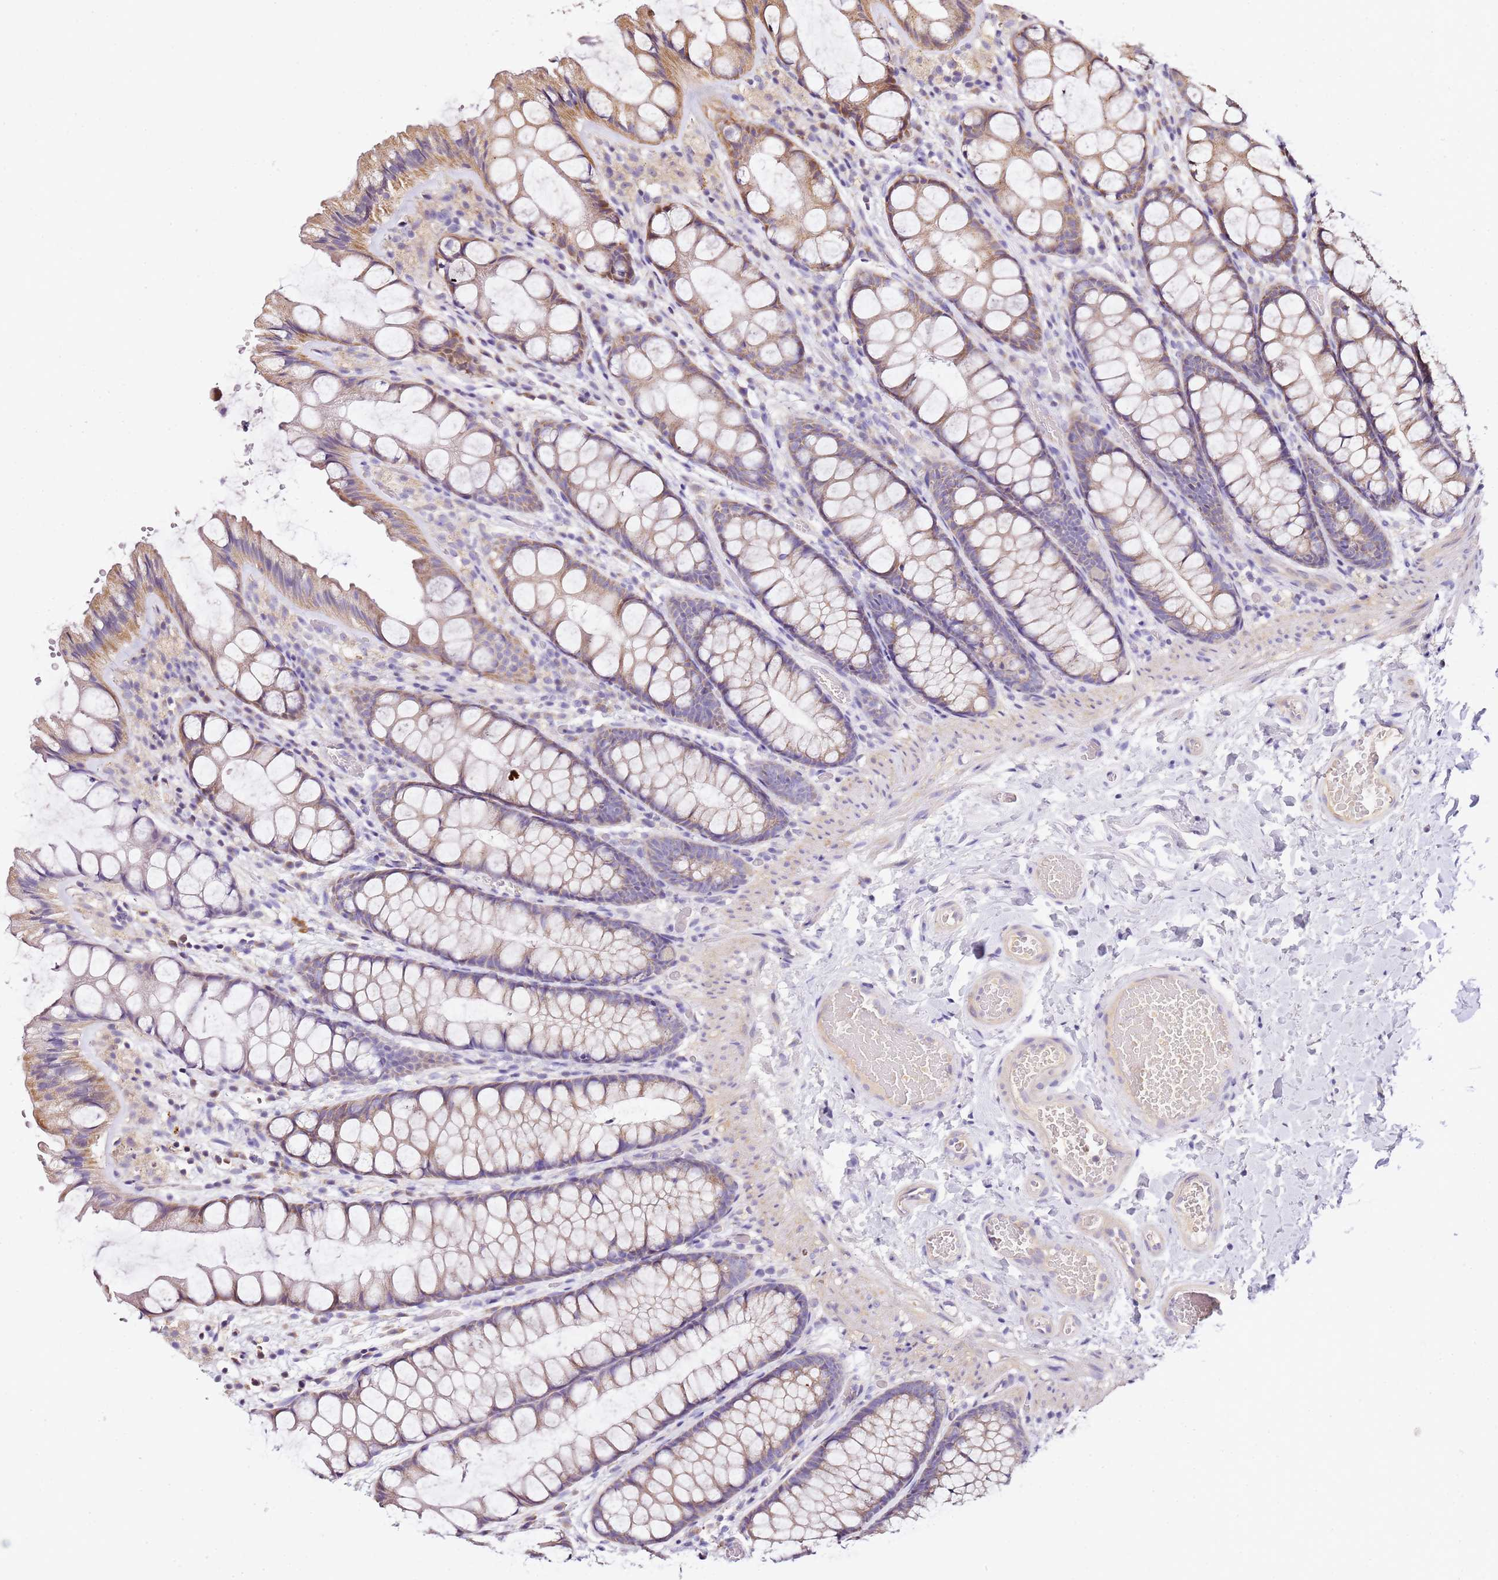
{"staining": {"intensity": "weak", "quantity": "25%-75%", "location": "cytoplasmic/membranous"}, "tissue": "colon", "cell_type": "Endothelial cells", "image_type": "normal", "snomed": [{"axis": "morphology", "description": "Normal tissue, NOS"}, {"axis": "topography", "description": "Colon"}], "caption": "A histopathology image of colon stained for a protein shows weak cytoplasmic/membranous brown staining in endothelial cells.", "gene": "OR2B11", "patient": {"sex": "male", "age": 47}}